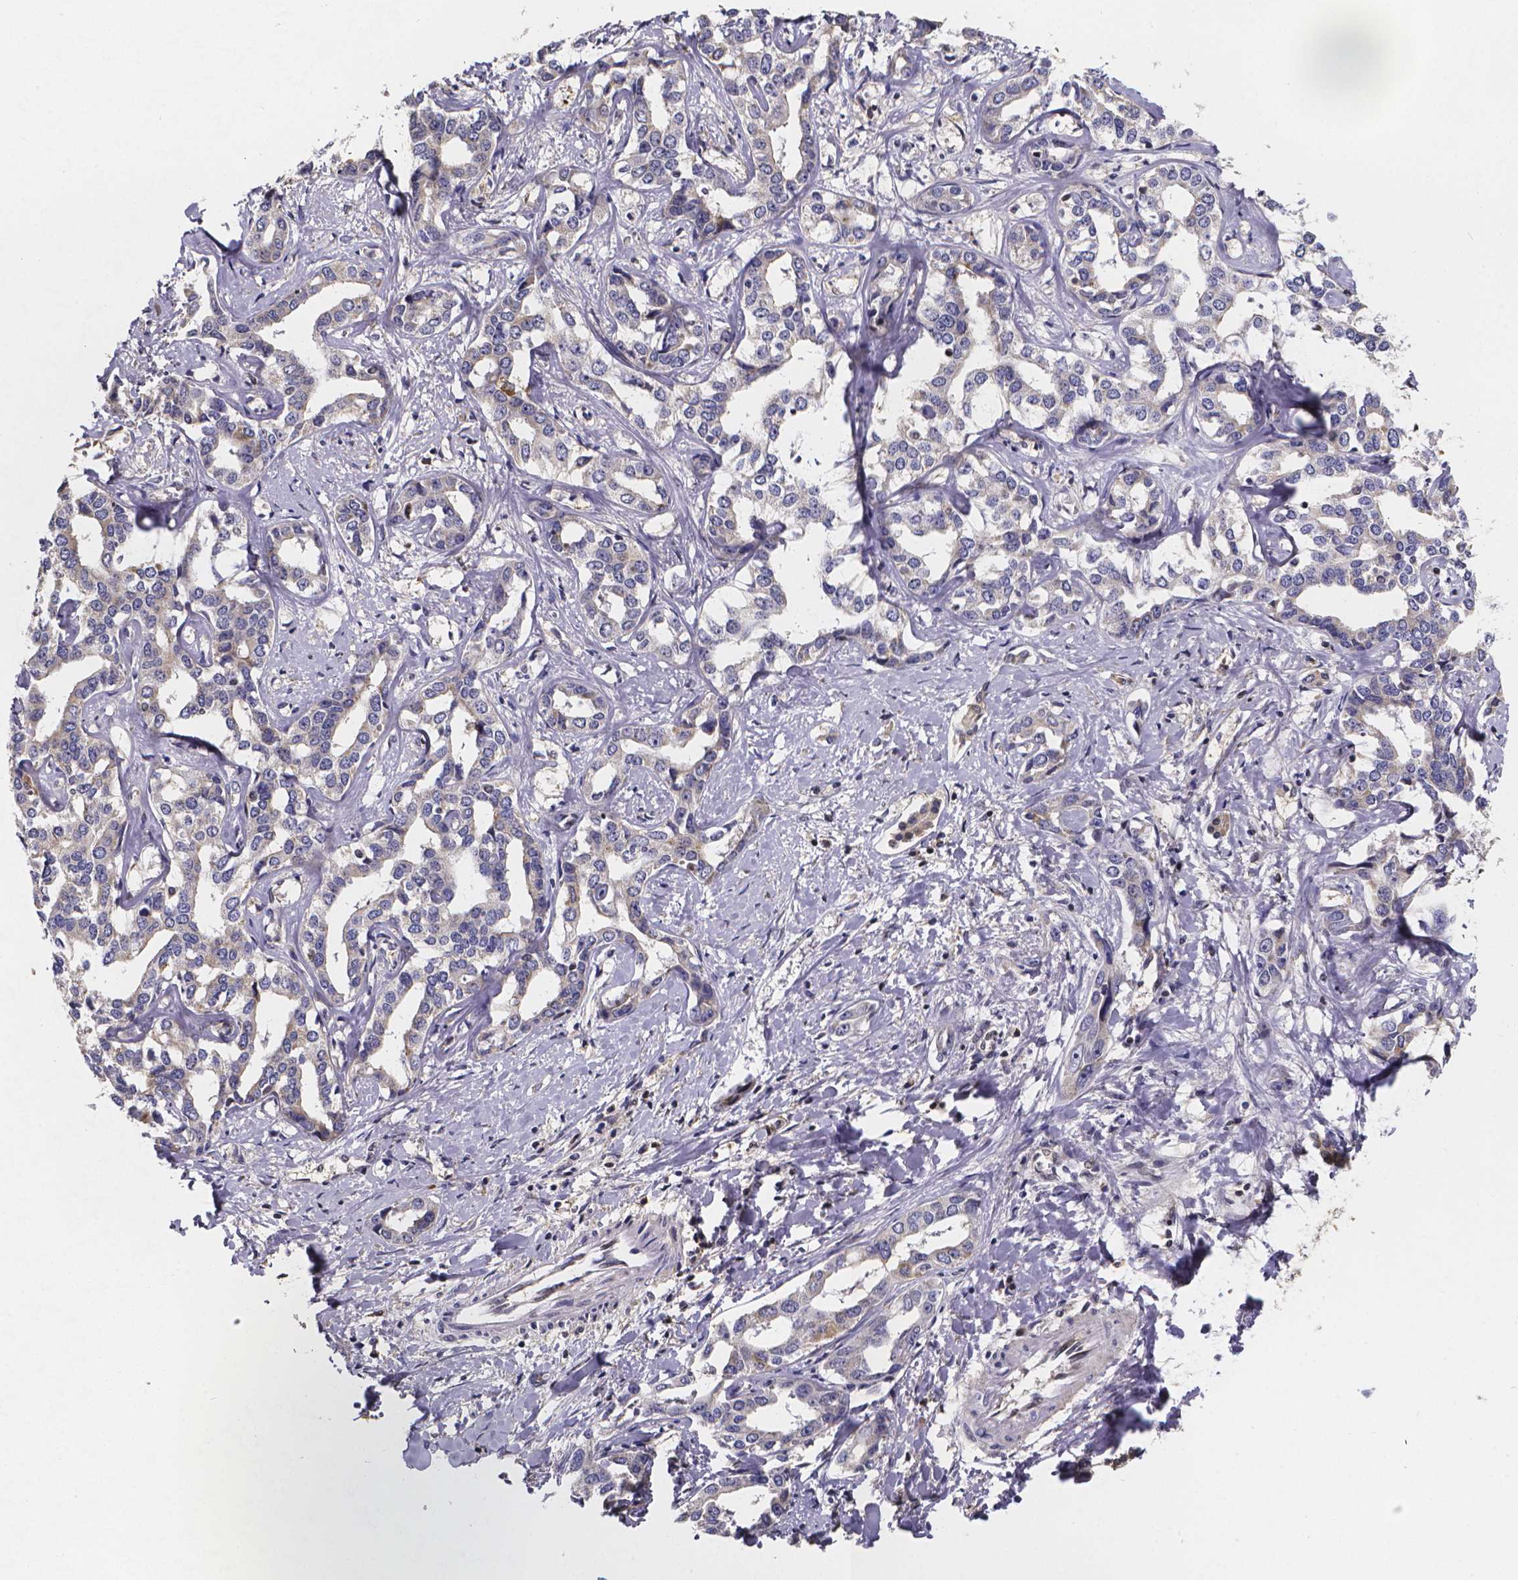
{"staining": {"intensity": "negative", "quantity": "none", "location": "none"}, "tissue": "liver cancer", "cell_type": "Tumor cells", "image_type": "cancer", "snomed": [{"axis": "morphology", "description": "Cholangiocarcinoma"}, {"axis": "topography", "description": "Liver"}], "caption": "This is an IHC histopathology image of human liver cholangiocarcinoma. There is no staining in tumor cells.", "gene": "PAH", "patient": {"sex": "male", "age": 59}}